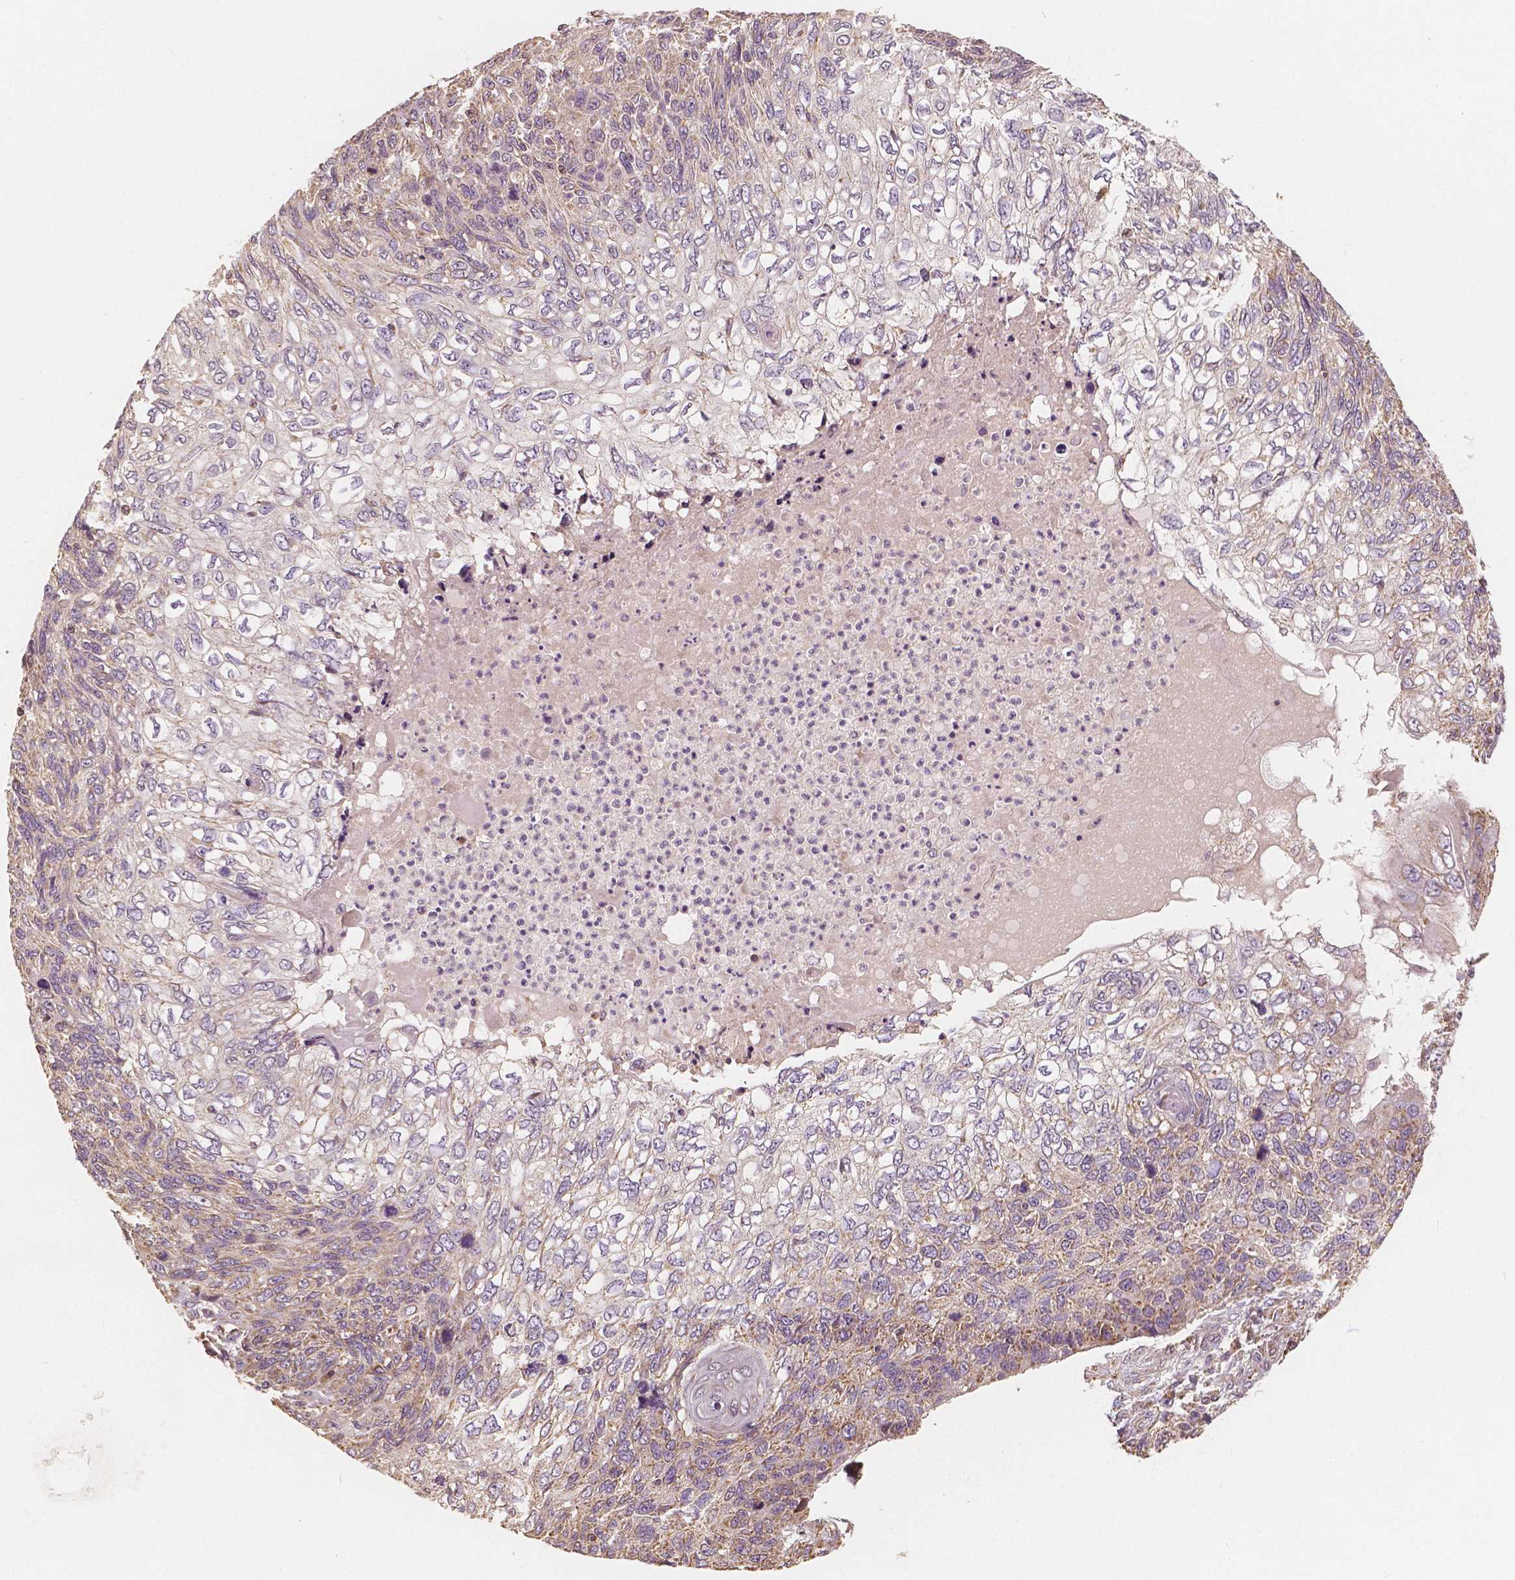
{"staining": {"intensity": "weak", "quantity": "25%-75%", "location": "cytoplasmic/membranous"}, "tissue": "skin cancer", "cell_type": "Tumor cells", "image_type": "cancer", "snomed": [{"axis": "morphology", "description": "Squamous cell carcinoma, NOS"}, {"axis": "topography", "description": "Skin"}], "caption": "Tumor cells show low levels of weak cytoplasmic/membranous staining in approximately 25%-75% of cells in skin squamous cell carcinoma. (IHC, brightfield microscopy, high magnification).", "gene": "PEX26", "patient": {"sex": "male", "age": 92}}